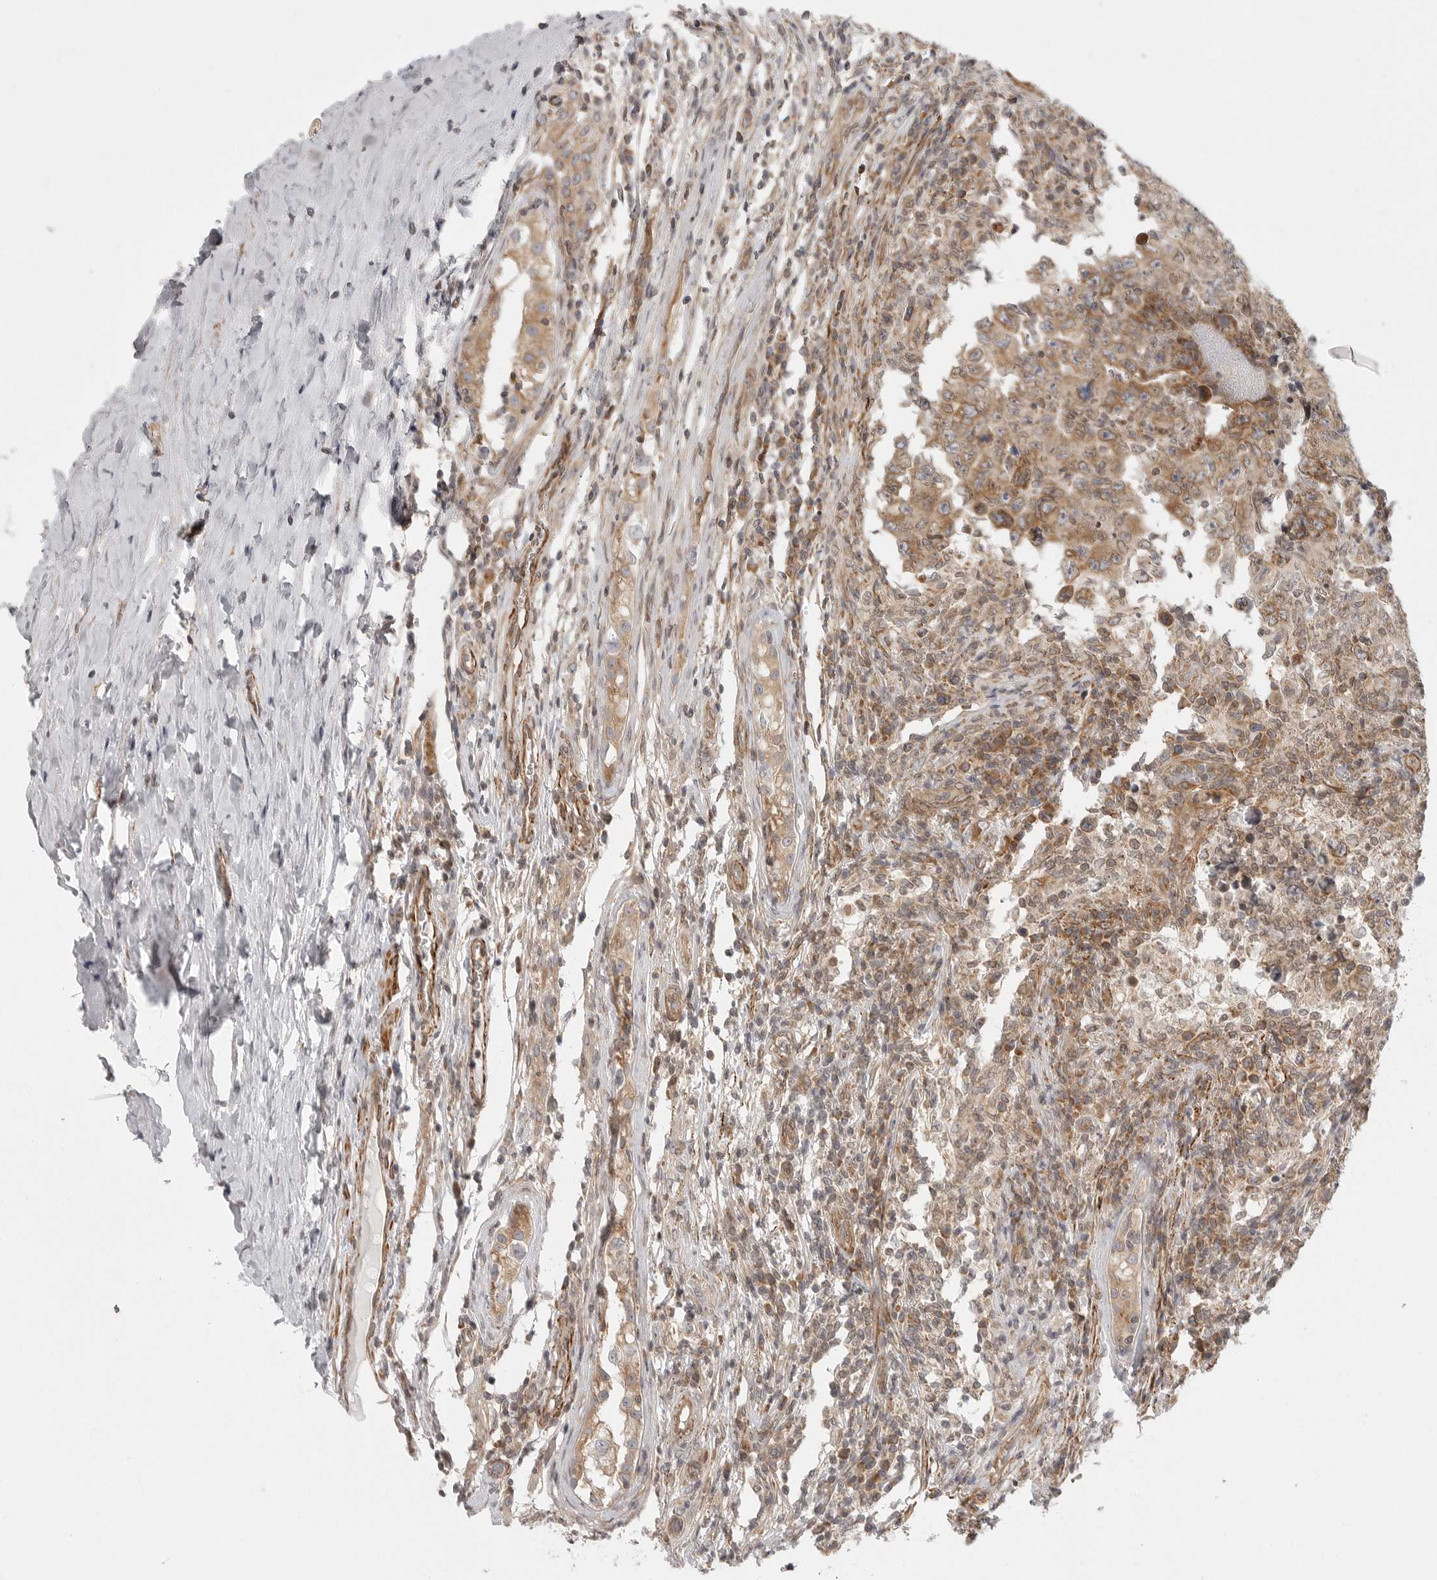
{"staining": {"intensity": "moderate", "quantity": ">75%", "location": "cytoplasmic/membranous"}, "tissue": "testis cancer", "cell_type": "Tumor cells", "image_type": "cancer", "snomed": [{"axis": "morphology", "description": "Carcinoma, Embryonal, NOS"}, {"axis": "topography", "description": "Testis"}], "caption": "High-magnification brightfield microscopy of embryonal carcinoma (testis) stained with DAB (3,3'-diaminobenzidine) (brown) and counterstained with hematoxylin (blue). tumor cells exhibit moderate cytoplasmic/membranous staining is present in about>75% of cells. The staining is performed using DAB (3,3'-diaminobenzidine) brown chromogen to label protein expression. The nuclei are counter-stained blue using hematoxylin.", "gene": "CERS2", "patient": {"sex": "male", "age": 26}}